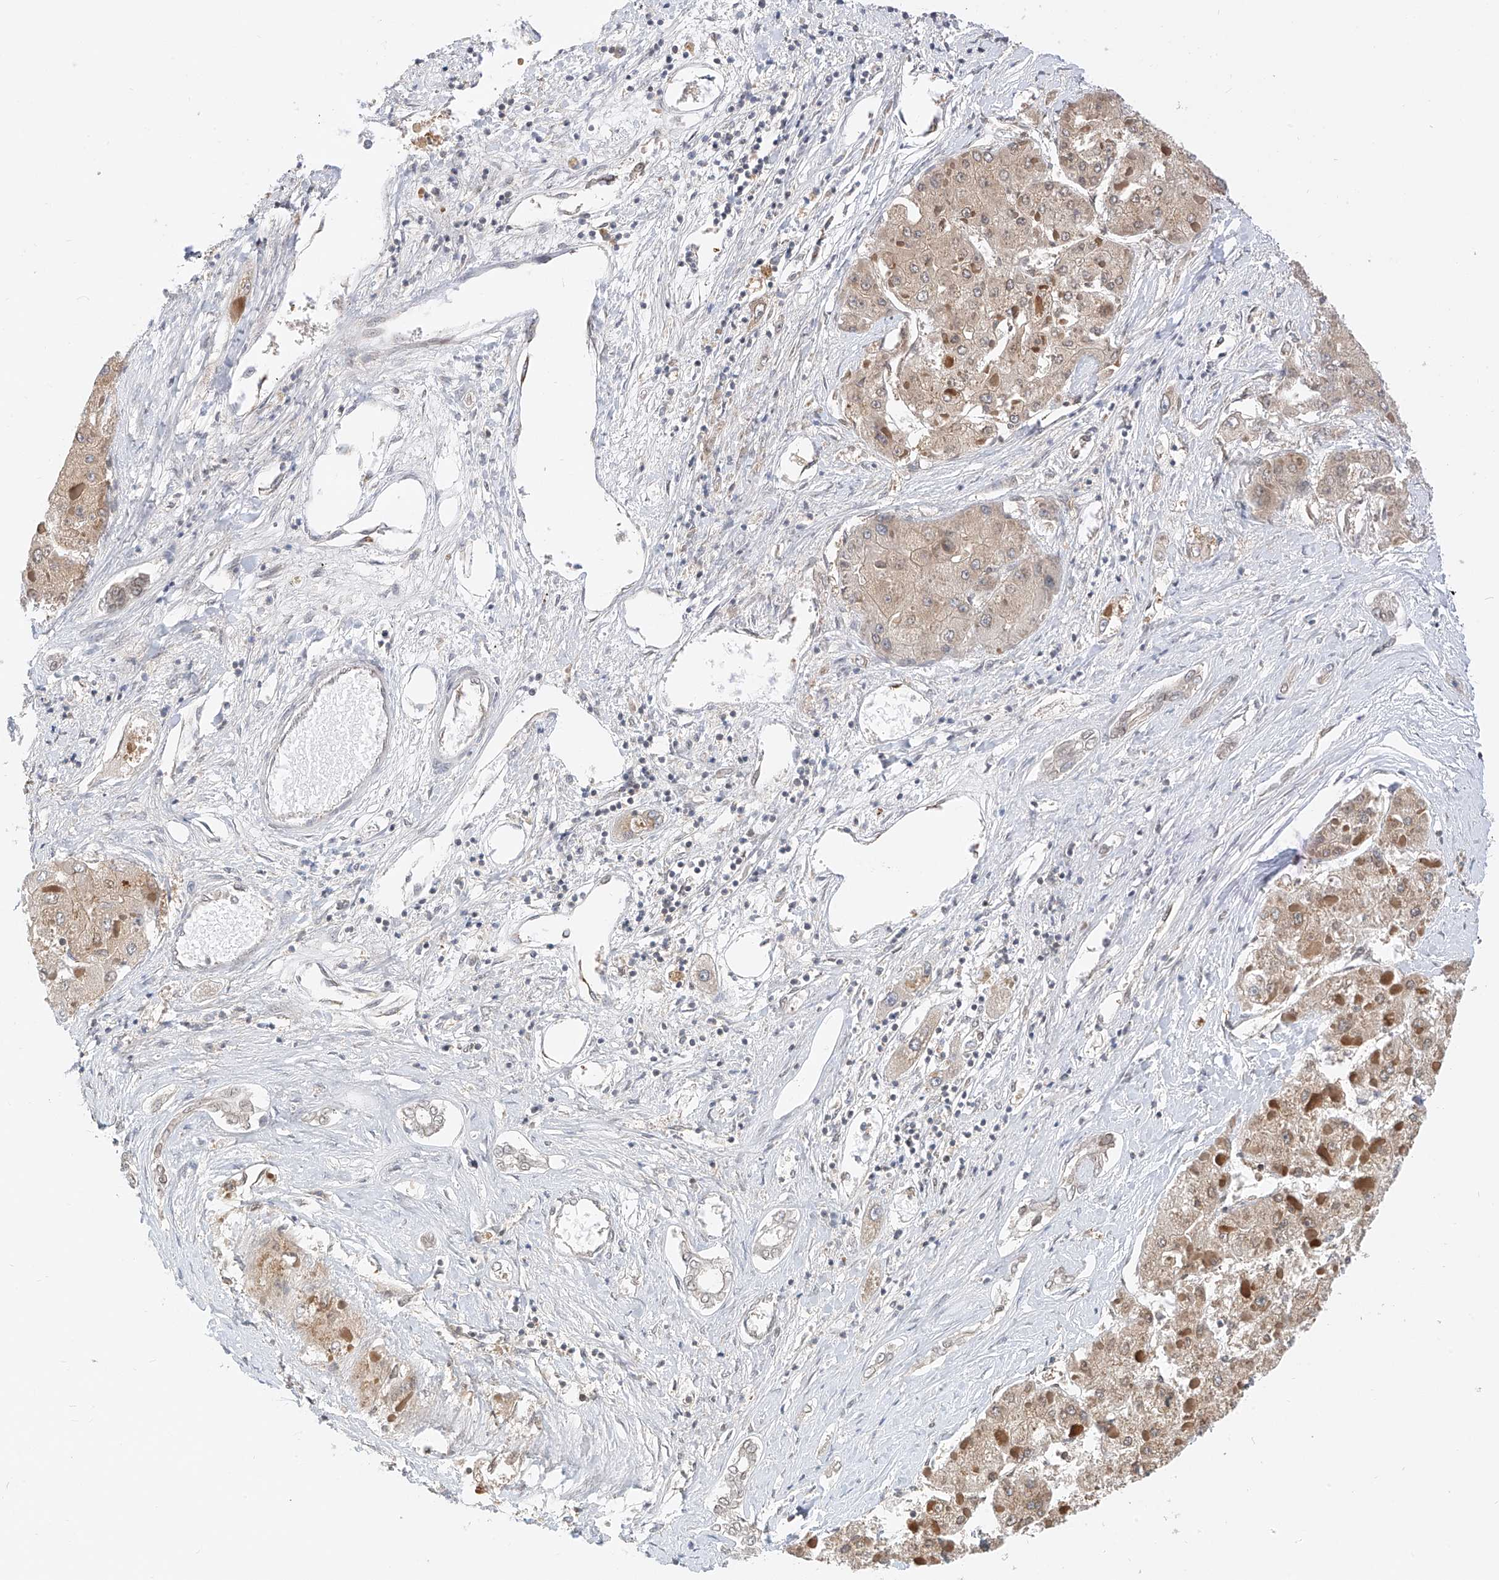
{"staining": {"intensity": "weak", "quantity": ">75%", "location": "cytoplasmic/membranous"}, "tissue": "liver cancer", "cell_type": "Tumor cells", "image_type": "cancer", "snomed": [{"axis": "morphology", "description": "Carcinoma, Hepatocellular, NOS"}, {"axis": "topography", "description": "Liver"}], "caption": "High-power microscopy captured an immunohistochemistry (IHC) photomicrograph of liver cancer, revealing weak cytoplasmic/membranous positivity in approximately >75% of tumor cells. (DAB (3,3'-diaminobenzidine) IHC with brightfield microscopy, high magnification).", "gene": "PPA2", "patient": {"sex": "female", "age": 73}}